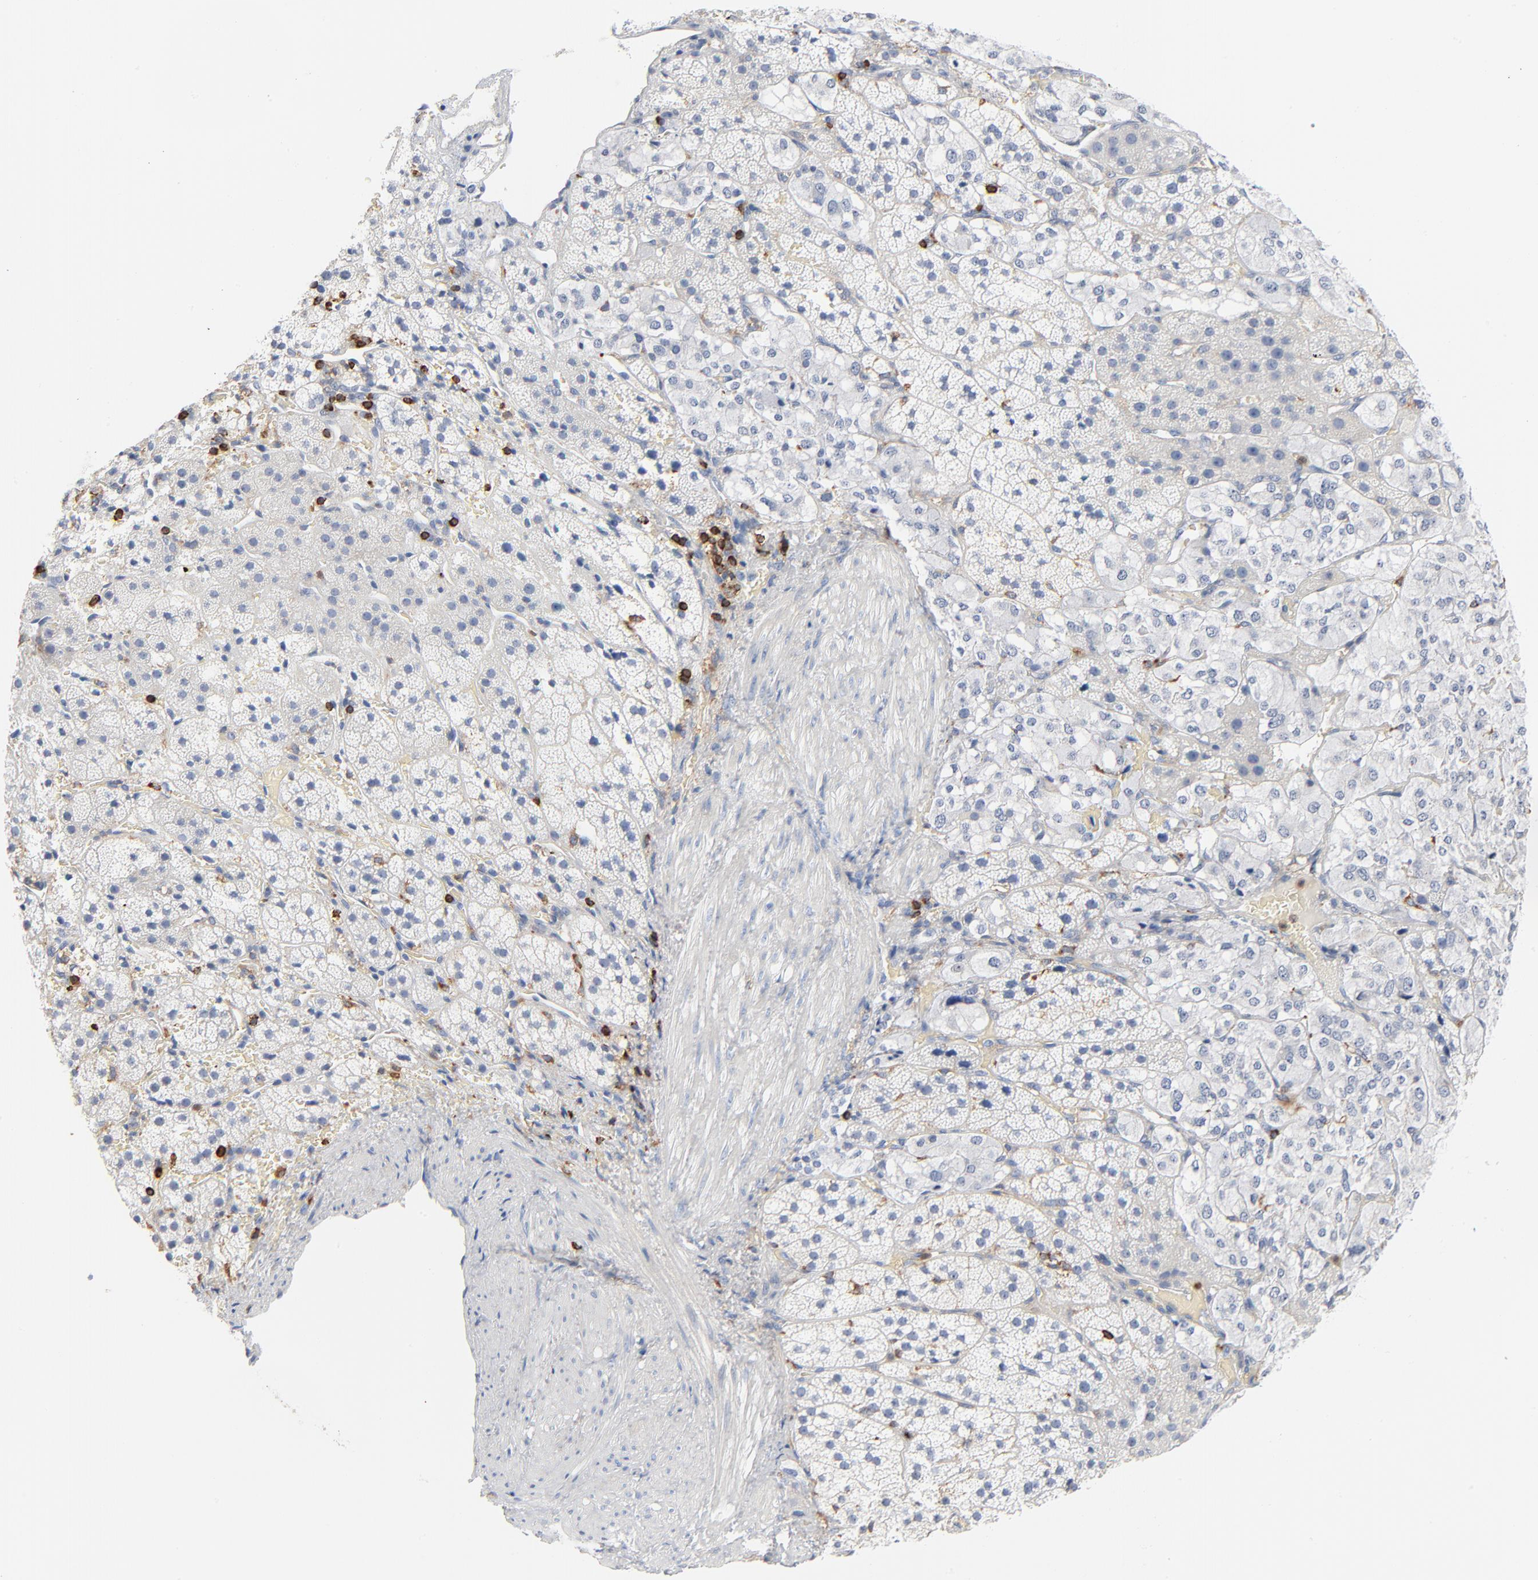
{"staining": {"intensity": "negative", "quantity": "none", "location": "none"}, "tissue": "adrenal gland", "cell_type": "Glandular cells", "image_type": "normal", "snomed": [{"axis": "morphology", "description": "Normal tissue, NOS"}, {"axis": "topography", "description": "Adrenal gland"}], "caption": "Adrenal gland stained for a protein using immunohistochemistry (IHC) demonstrates no positivity glandular cells.", "gene": "SH3KBP1", "patient": {"sex": "female", "age": 44}}